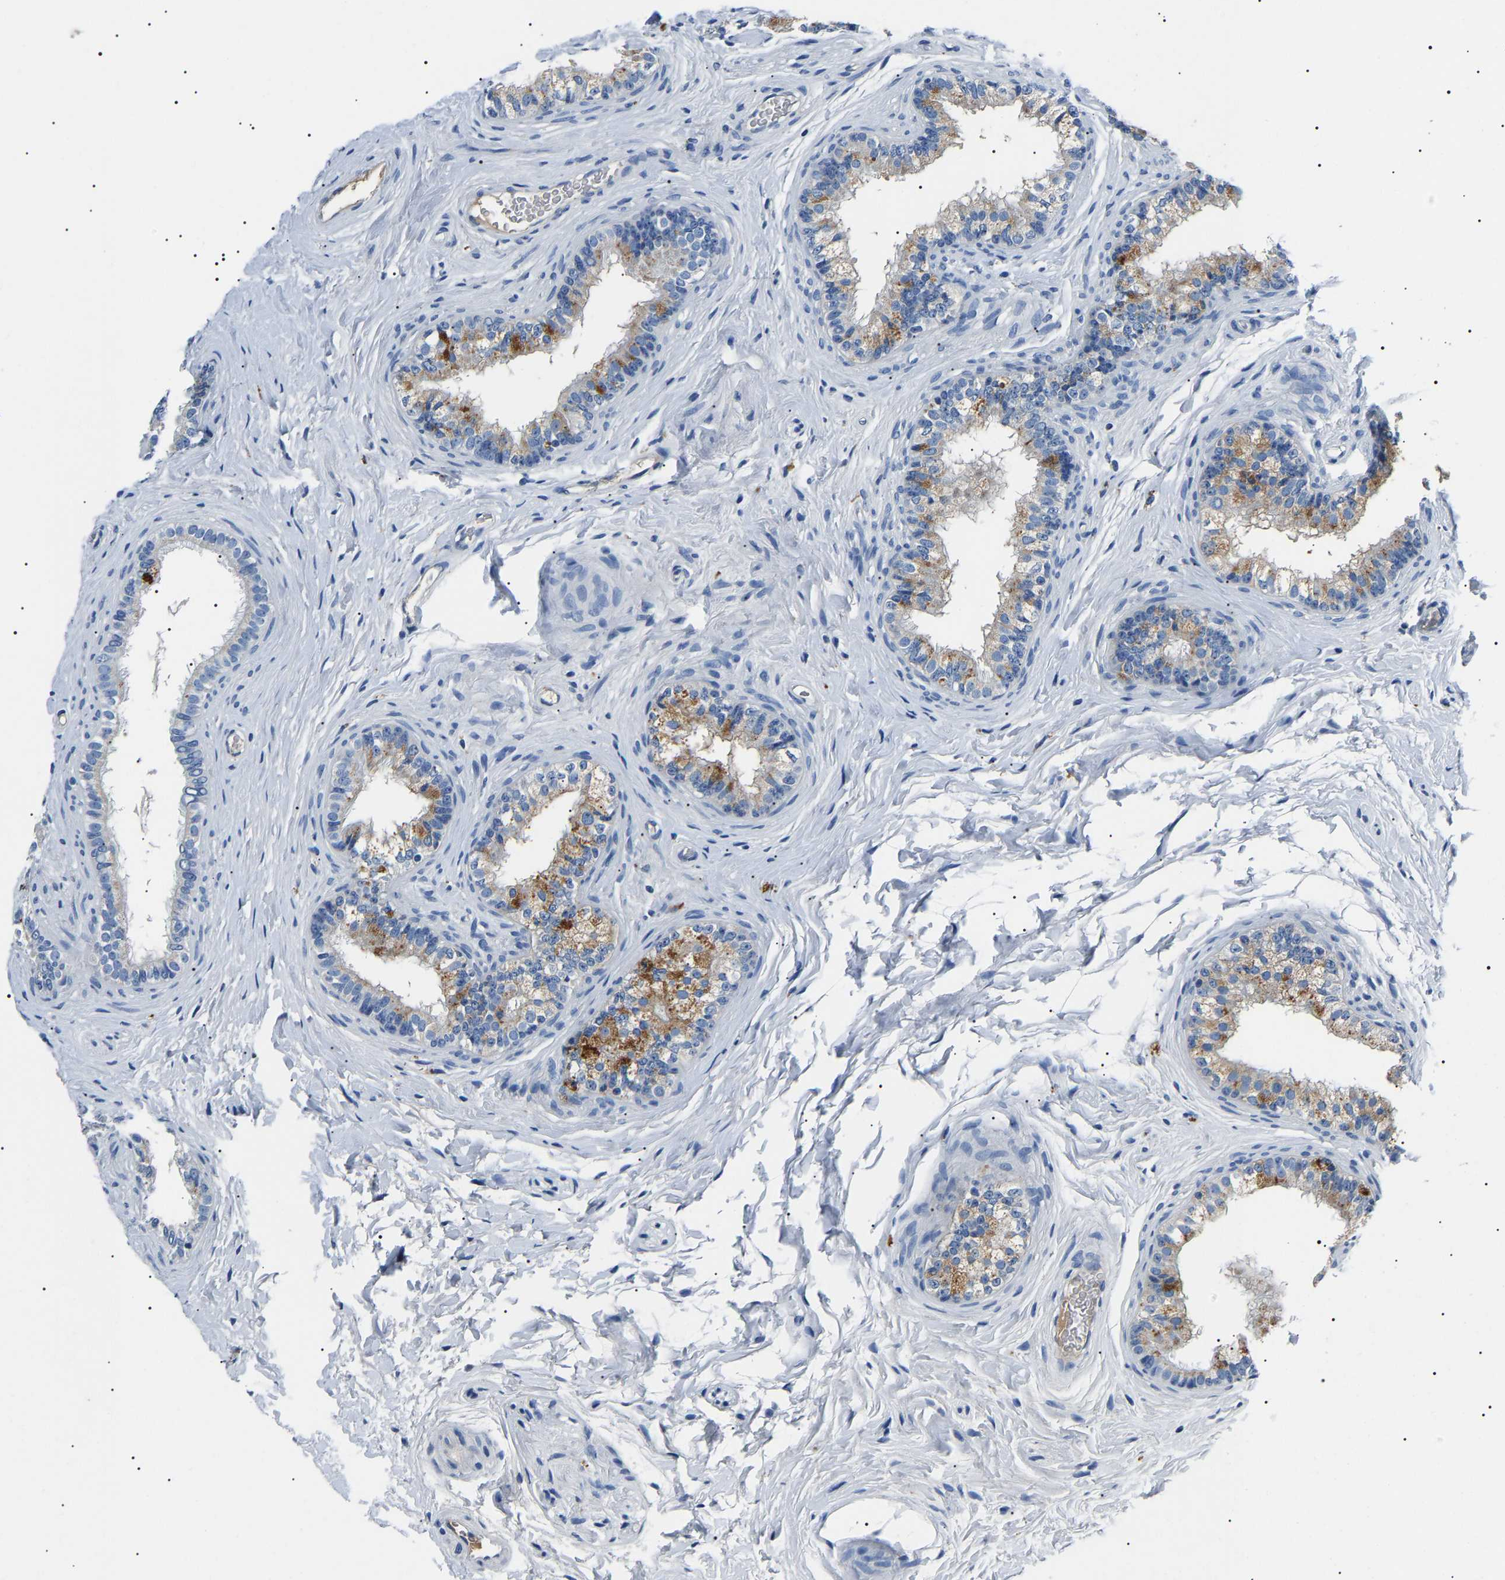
{"staining": {"intensity": "moderate", "quantity": "<25%", "location": "cytoplasmic/membranous"}, "tissue": "epididymis", "cell_type": "Glandular cells", "image_type": "normal", "snomed": [{"axis": "morphology", "description": "Normal tissue, NOS"}, {"axis": "topography", "description": "Testis"}, {"axis": "topography", "description": "Epididymis"}], "caption": "IHC of normal human epididymis displays low levels of moderate cytoplasmic/membranous expression in approximately <25% of glandular cells. (DAB = brown stain, brightfield microscopy at high magnification).", "gene": "KLK15", "patient": {"sex": "male", "age": 36}}